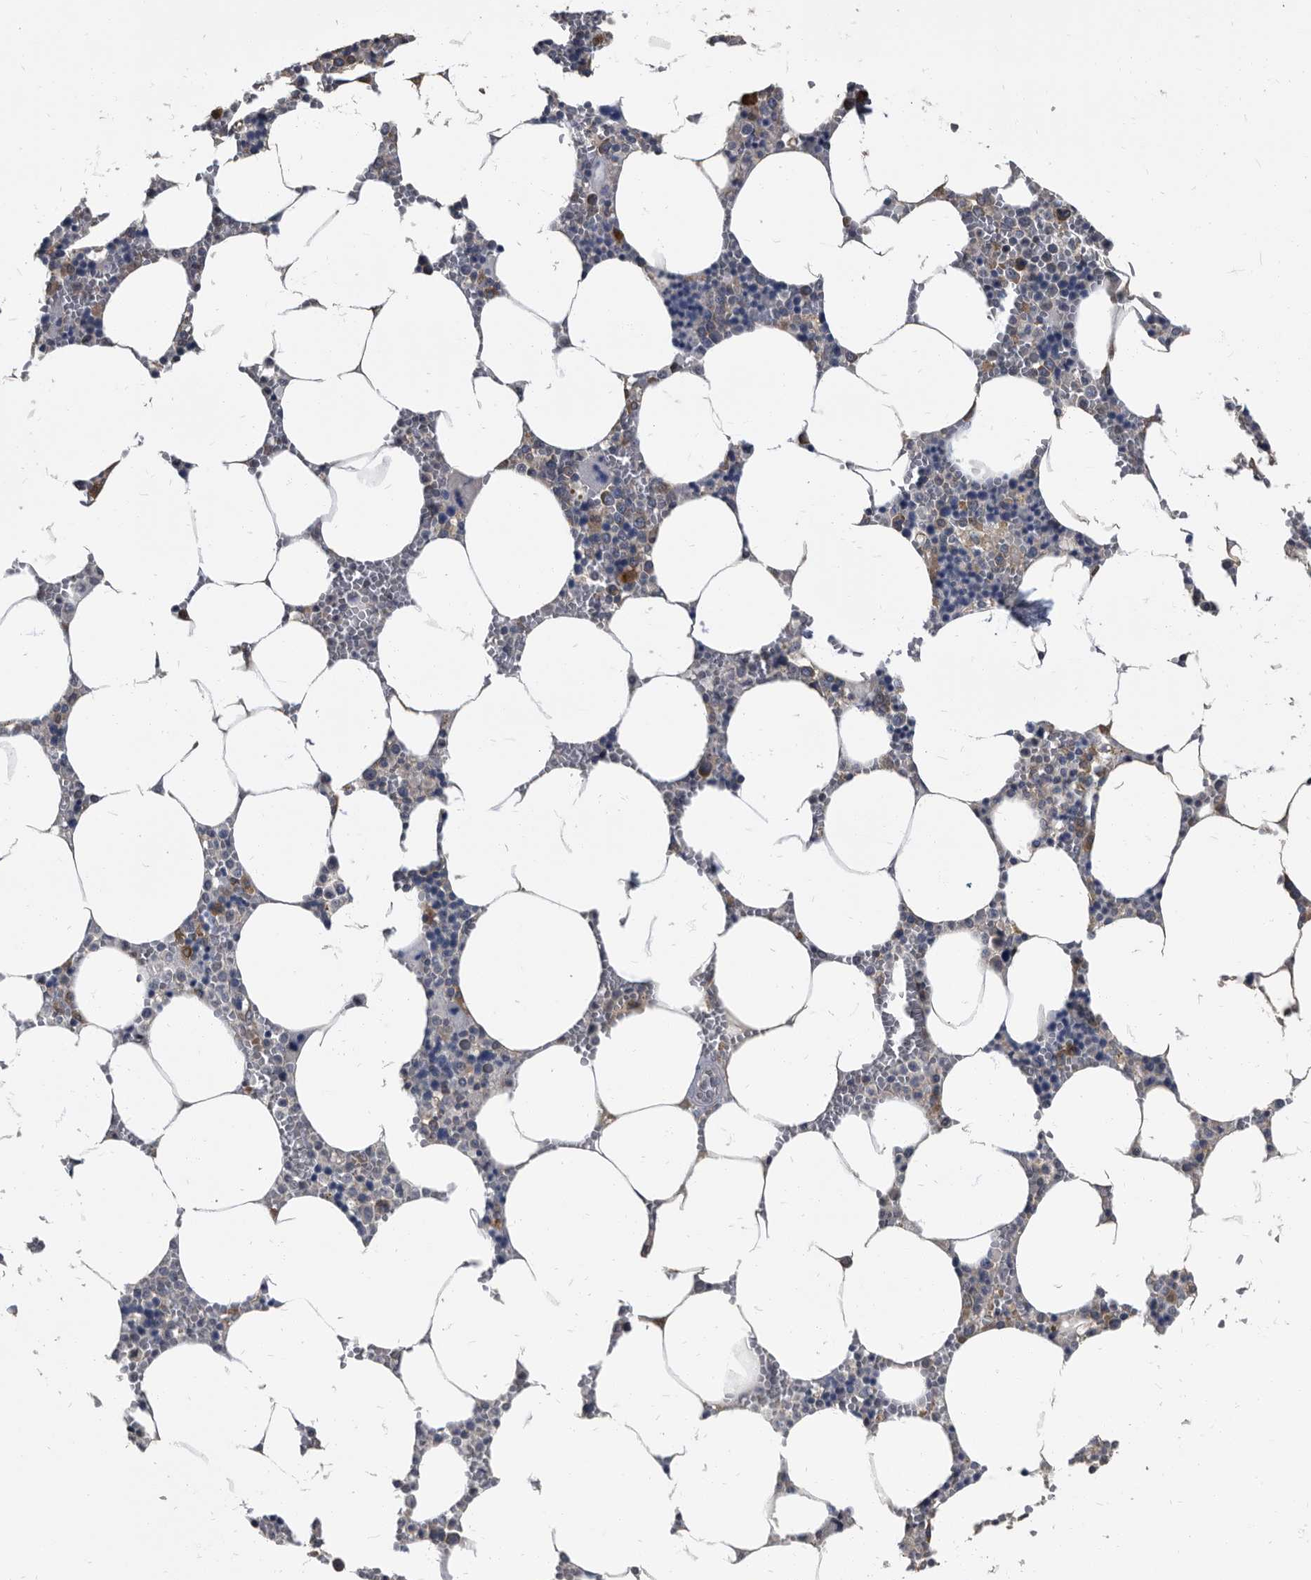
{"staining": {"intensity": "moderate", "quantity": "<25%", "location": "cytoplasmic/membranous"}, "tissue": "bone marrow", "cell_type": "Hematopoietic cells", "image_type": "normal", "snomed": [{"axis": "morphology", "description": "Normal tissue, NOS"}, {"axis": "topography", "description": "Bone marrow"}], "caption": "Brown immunohistochemical staining in unremarkable bone marrow shows moderate cytoplasmic/membranous staining in about <25% of hematopoietic cells.", "gene": "CDV3", "patient": {"sex": "male", "age": 70}}